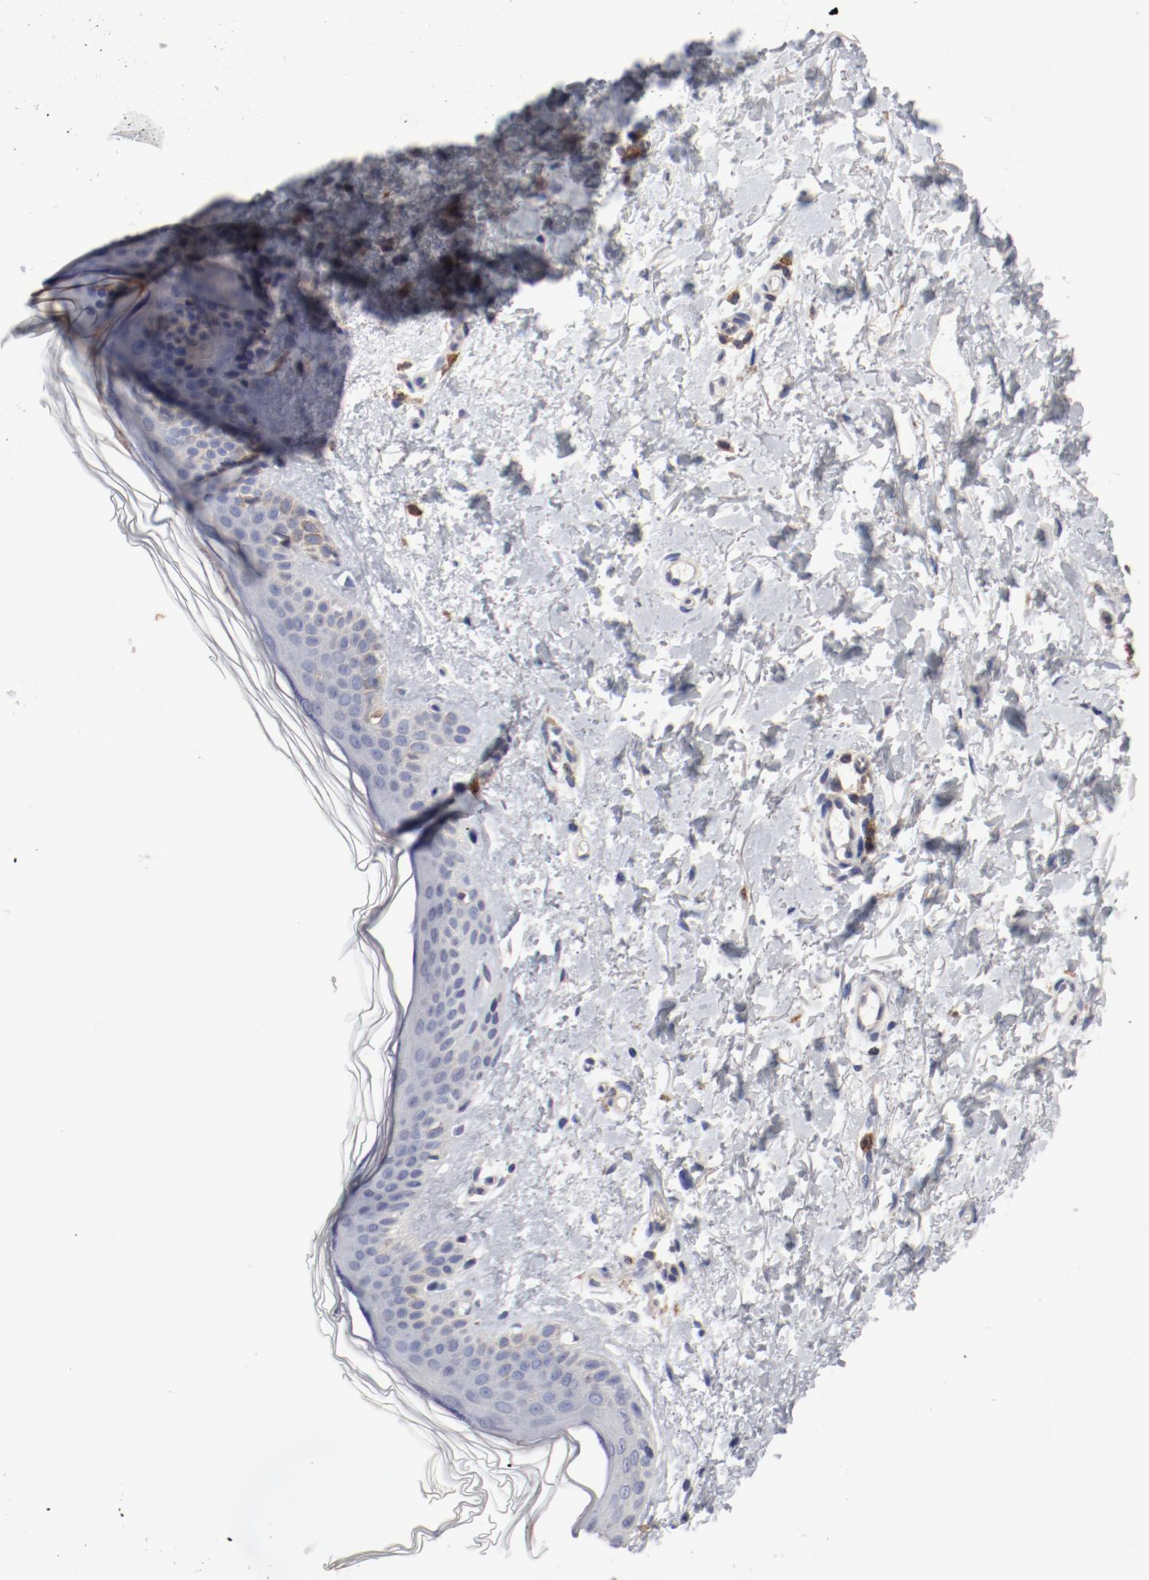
{"staining": {"intensity": "negative", "quantity": "none", "location": "none"}, "tissue": "skin", "cell_type": "Fibroblasts", "image_type": "normal", "snomed": [{"axis": "morphology", "description": "Normal tissue, NOS"}, {"axis": "topography", "description": "Skin"}], "caption": "An image of human skin is negative for staining in fibroblasts. (Brightfield microscopy of DAB immunohistochemistry (IHC) at high magnification).", "gene": "CBL", "patient": {"sex": "female", "age": 56}}